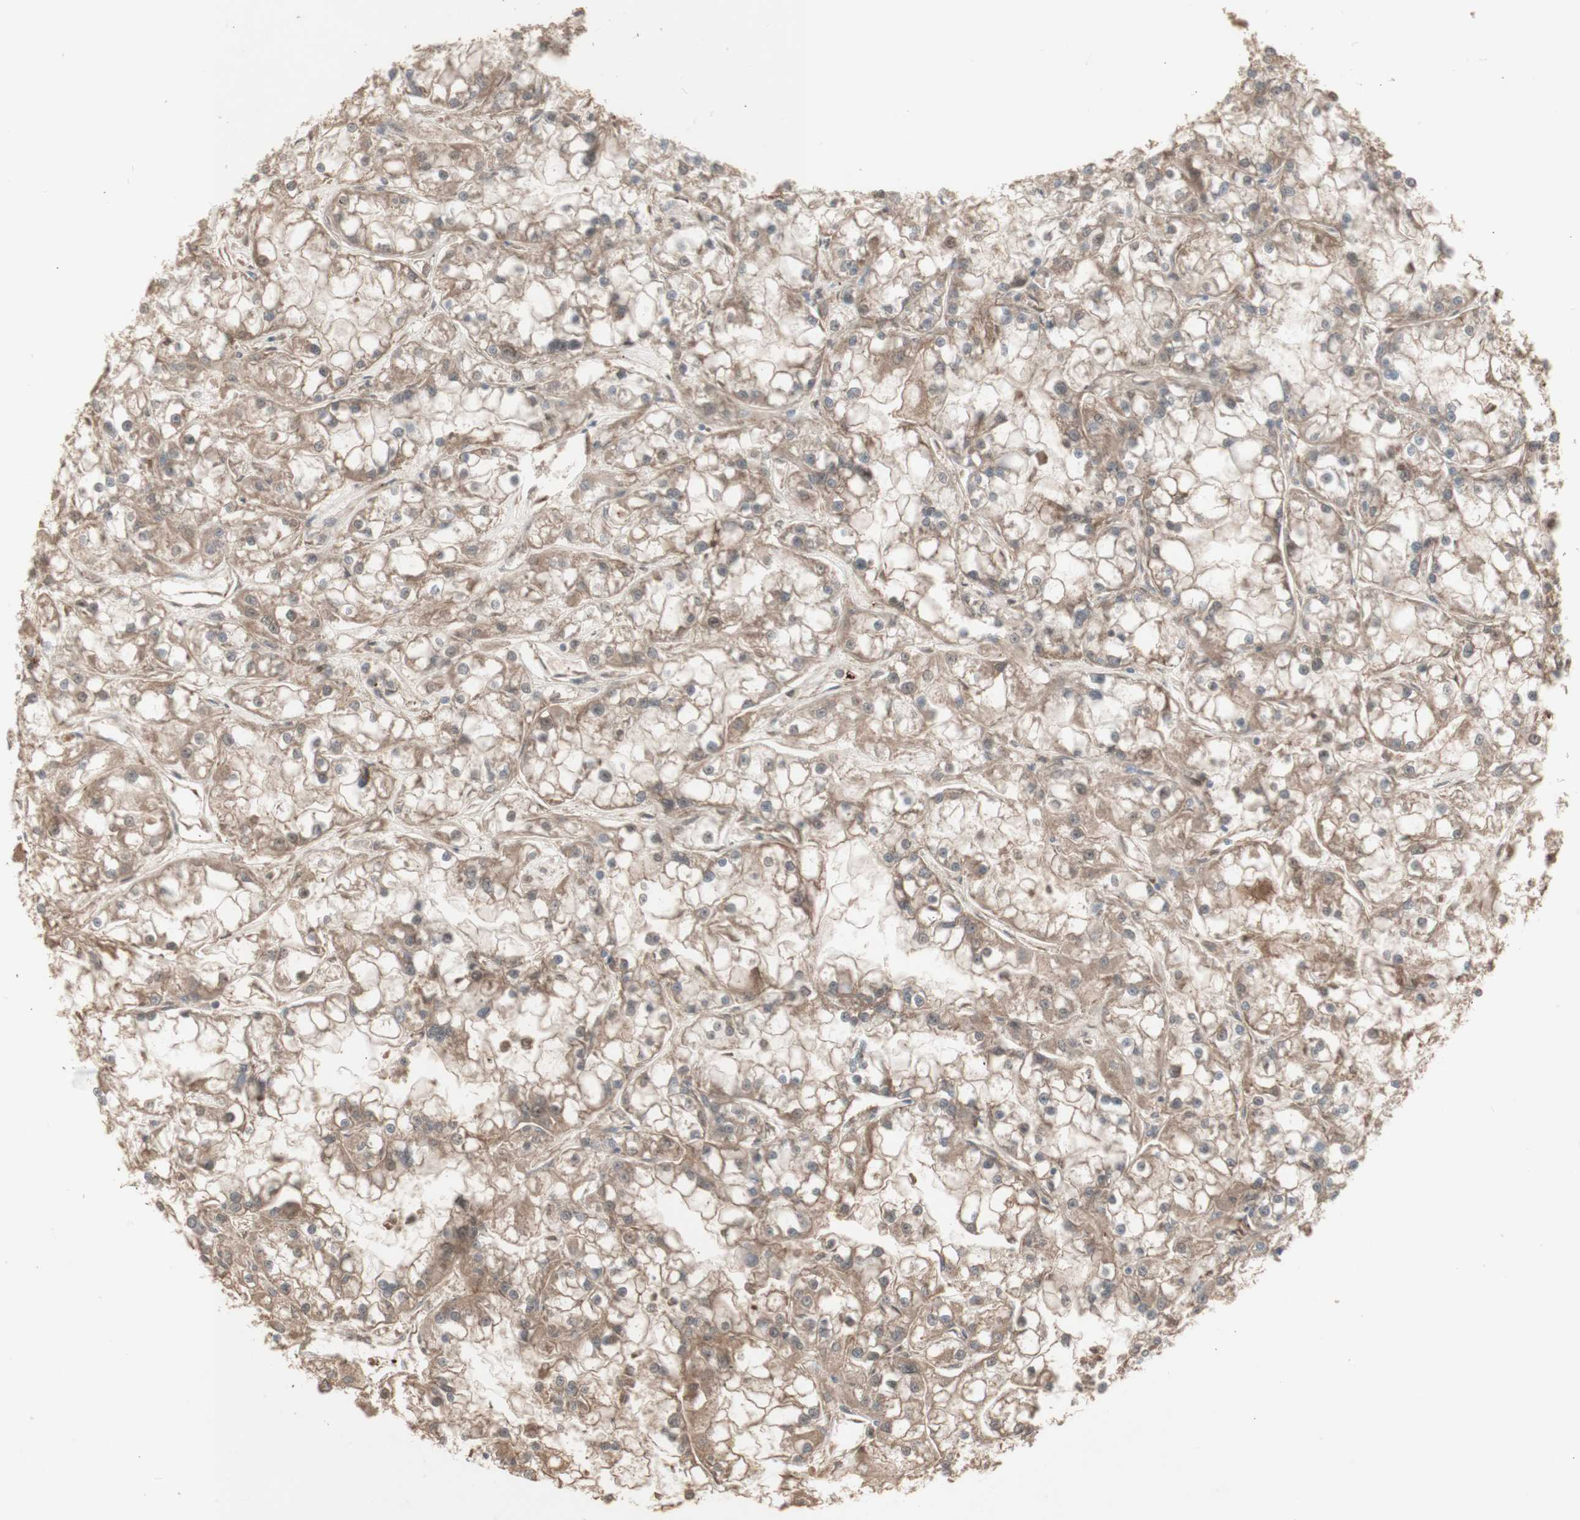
{"staining": {"intensity": "moderate", "quantity": ">75%", "location": "cytoplasmic/membranous"}, "tissue": "renal cancer", "cell_type": "Tumor cells", "image_type": "cancer", "snomed": [{"axis": "morphology", "description": "Adenocarcinoma, NOS"}, {"axis": "topography", "description": "Kidney"}], "caption": "Immunohistochemistry (IHC) image of neoplastic tissue: human adenocarcinoma (renal) stained using immunohistochemistry (IHC) displays medium levels of moderate protein expression localized specifically in the cytoplasmic/membranous of tumor cells, appearing as a cytoplasmic/membranous brown color.", "gene": "ALOX12", "patient": {"sex": "female", "age": 52}}